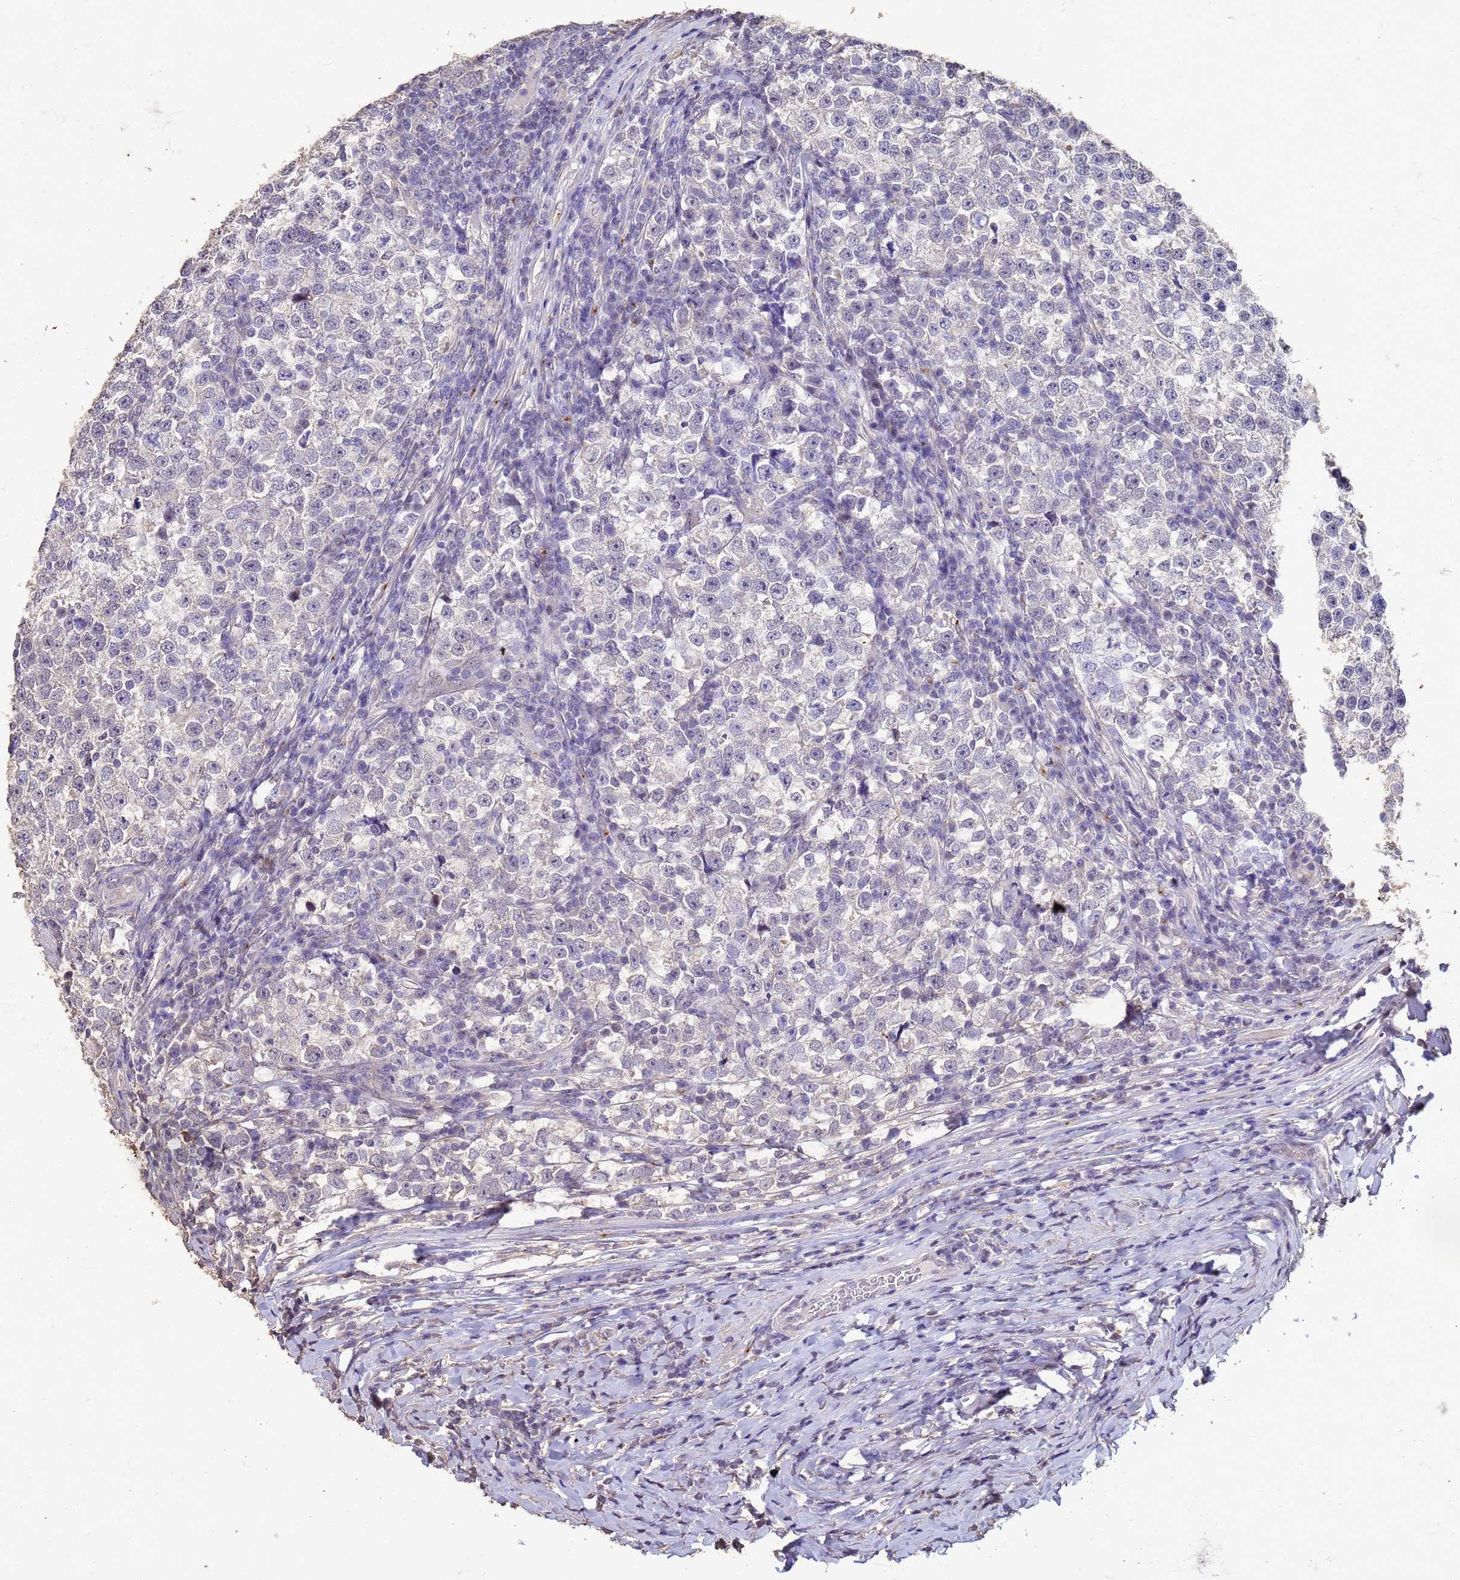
{"staining": {"intensity": "negative", "quantity": "none", "location": "none"}, "tissue": "testis cancer", "cell_type": "Tumor cells", "image_type": "cancer", "snomed": [{"axis": "morphology", "description": "Normal tissue, NOS"}, {"axis": "morphology", "description": "Seminoma, NOS"}, {"axis": "topography", "description": "Testis"}], "caption": "There is no significant positivity in tumor cells of testis cancer (seminoma). Brightfield microscopy of immunohistochemistry (IHC) stained with DAB (brown) and hematoxylin (blue), captured at high magnification.", "gene": "SLC25A15", "patient": {"sex": "male", "age": 43}}